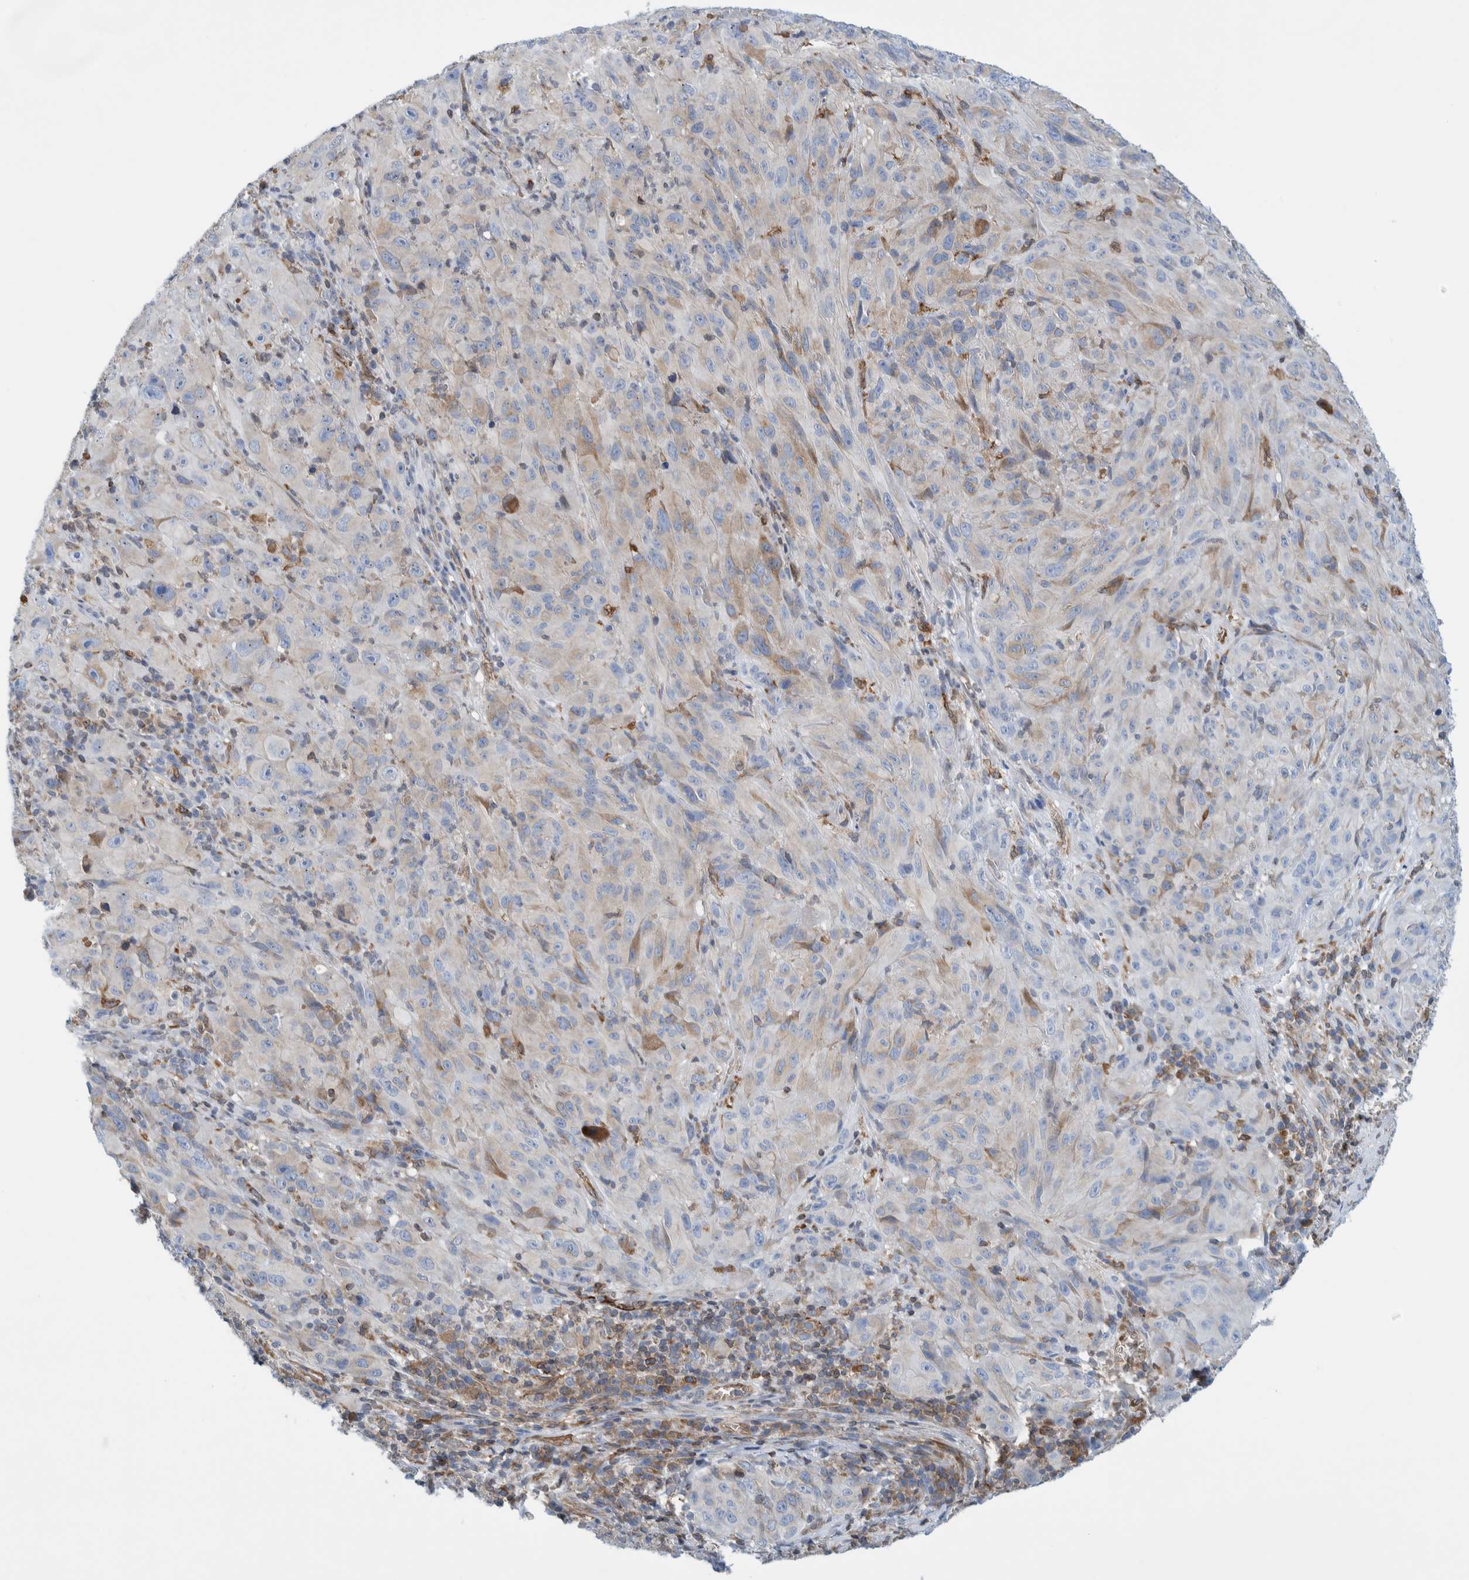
{"staining": {"intensity": "weak", "quantity": "<25%", "location": "cytoplasmic/membranous"}, "tissue": "melanoma", "cell_type": "Tumor cells", "image_type": "cancer", "snomed": [{"axis": "morphology", "description": "Malignant melanoma, NOS"}, {"axis": "topography", "description": "Skin of head"}], "caption": "A histopathology image of melanoma stained for a protein shows no brown staining in tumor cells. (Brightfield microscopy of DAB (3,3'-diaminobenzidine) immunohistochemistry at high magnification).", "gene": "THEM6", "patient": {"sex": "male", "age": 96}}